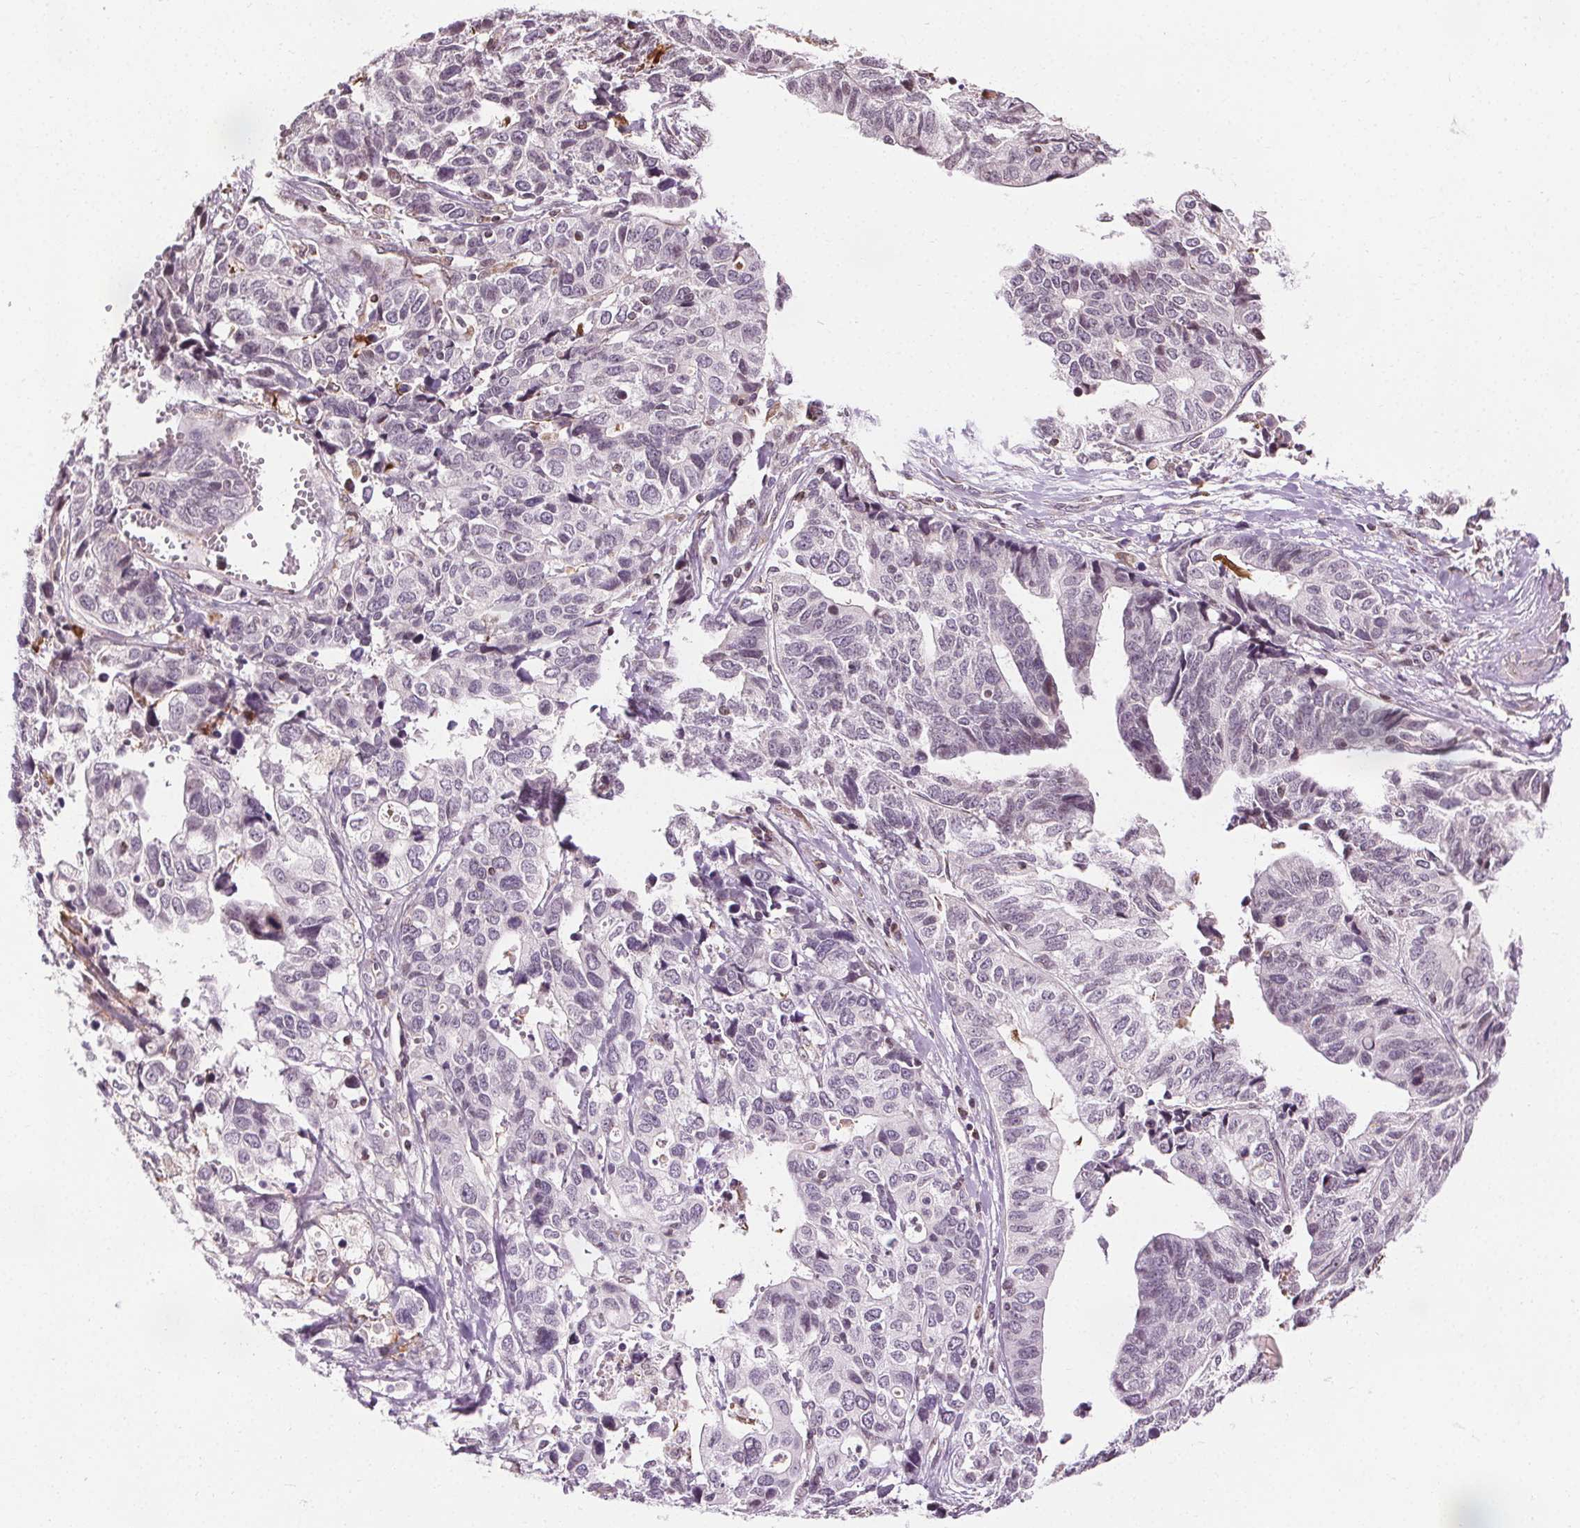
{"staining": {"intensity": "negative", "quantity": "none", "location": "none"}, "tissue": "stomach cancer", "cell_type": "Tumor cells", "image_type": "cancer", "snomed": [{"axis": "morphology", "description": "Adenocarcinoma, NOS"}, {"axis": "topography", "description": "Stomach, upper"}], "caption": "DAB (3,3'-diaminobenzidine) immunohistochemical staining of stomach adenocarcinoma reveals no significant staining in tumor cells. (Stains: DAB immunohistochemistry with hematoxylin counter stain, Microscopy: brightfield microscopy at high magnification).", "gene": "LFNG", "patient": {"sex": "female", "age": 67}}